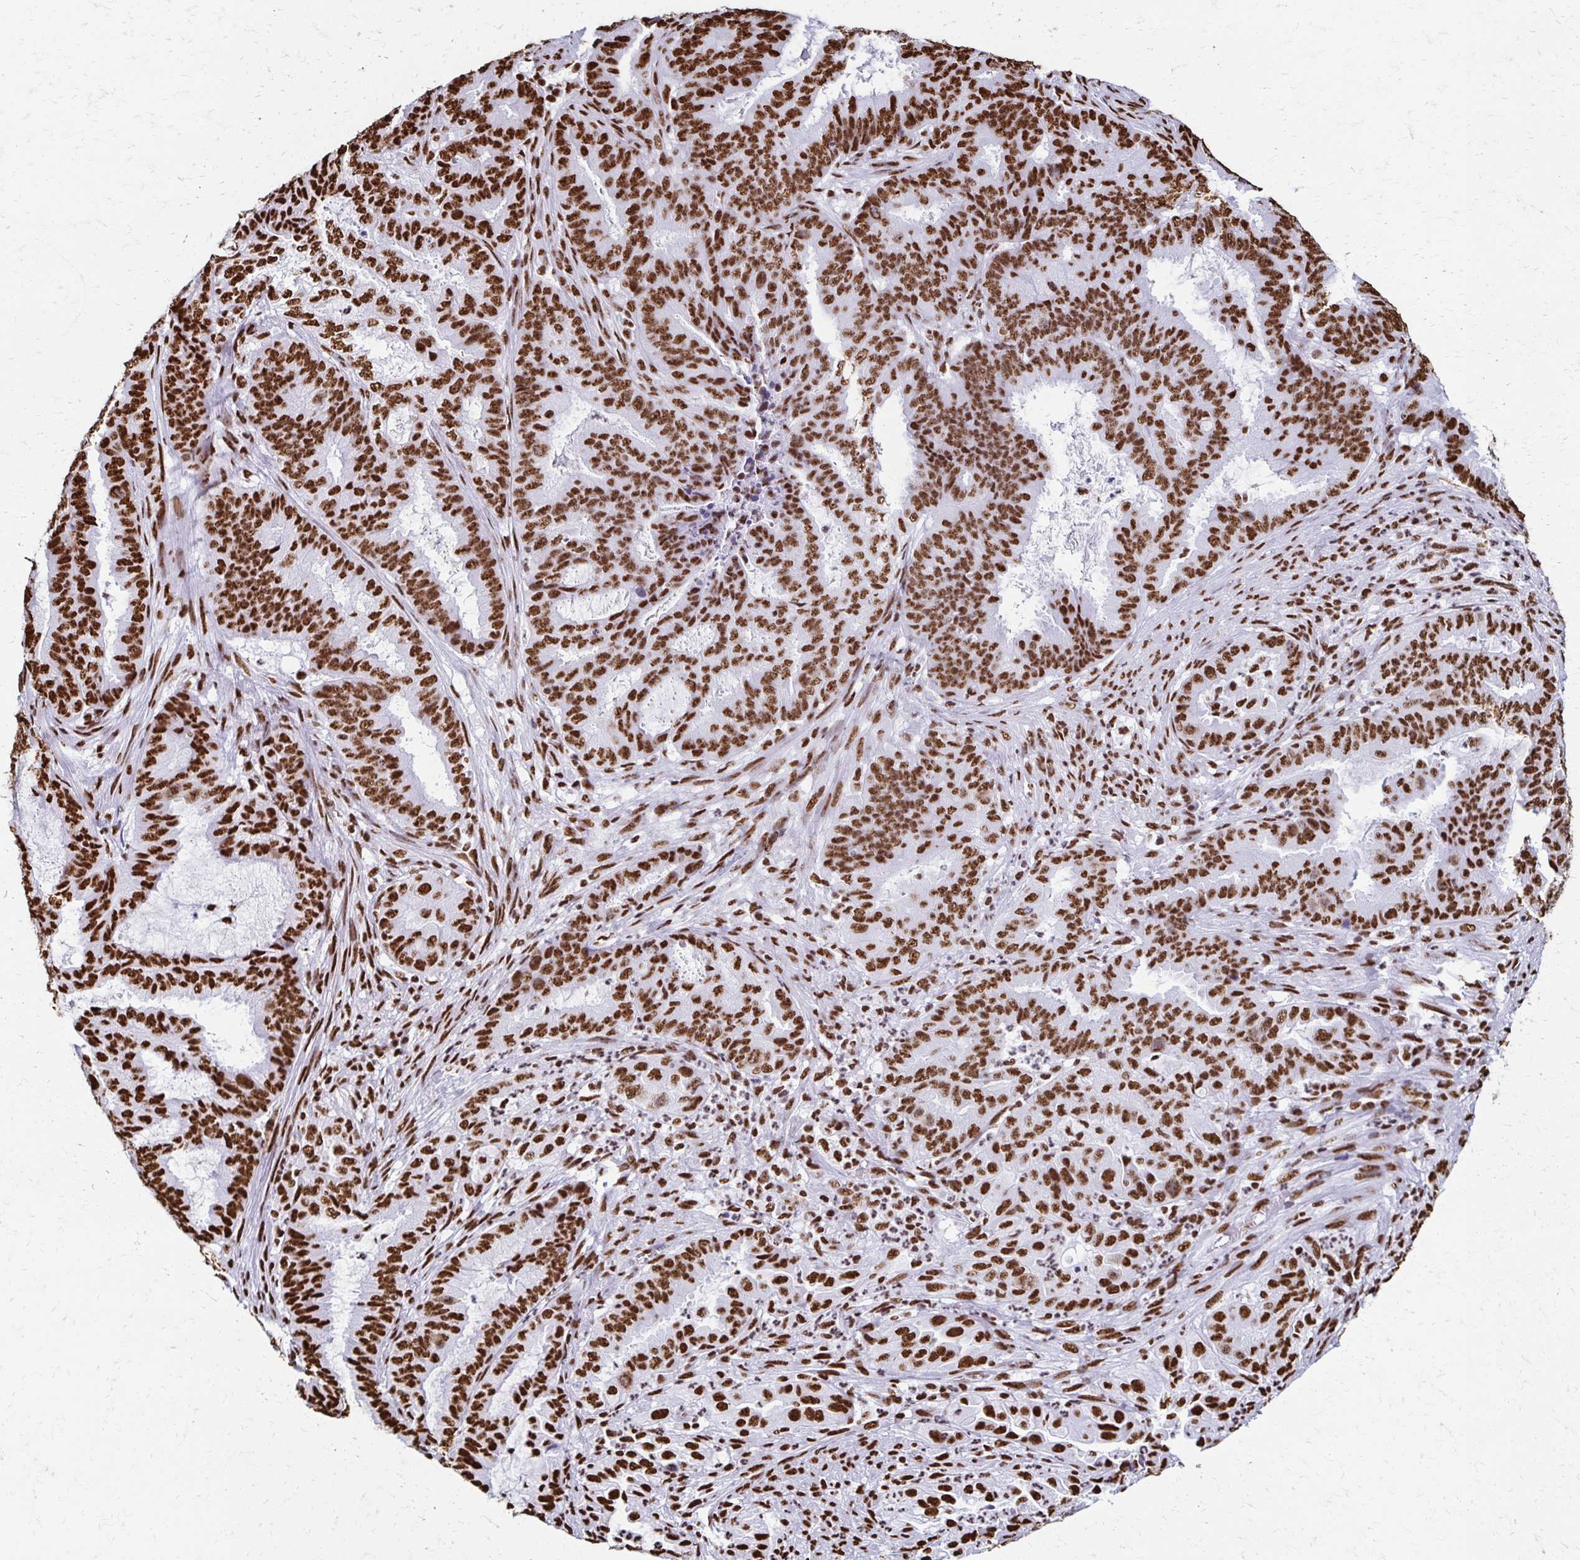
{"staining": {"intensity": "strong", "quantity": ">75%", "location": "nuclear"}, "tissue": "endometrial cancer", "cell_type": "Tumor cells", "image_type": "cancer", "snomed": [{"axis": "morphology", "description": "Adenocarcinoma, NOS"}, {"axis": "topography", "description": "Endometrium"}], "caption": "Immunohistochemistry of human adenocarcinoma (endometrial) reveals high levels of strong nuclear positivity in approximately >75% of tumor cells. (brown staining indicates protein expression, while blue staining denotes nuclei).", "gene": "NONO", "patient": {"sex": "female", "age": 51}}